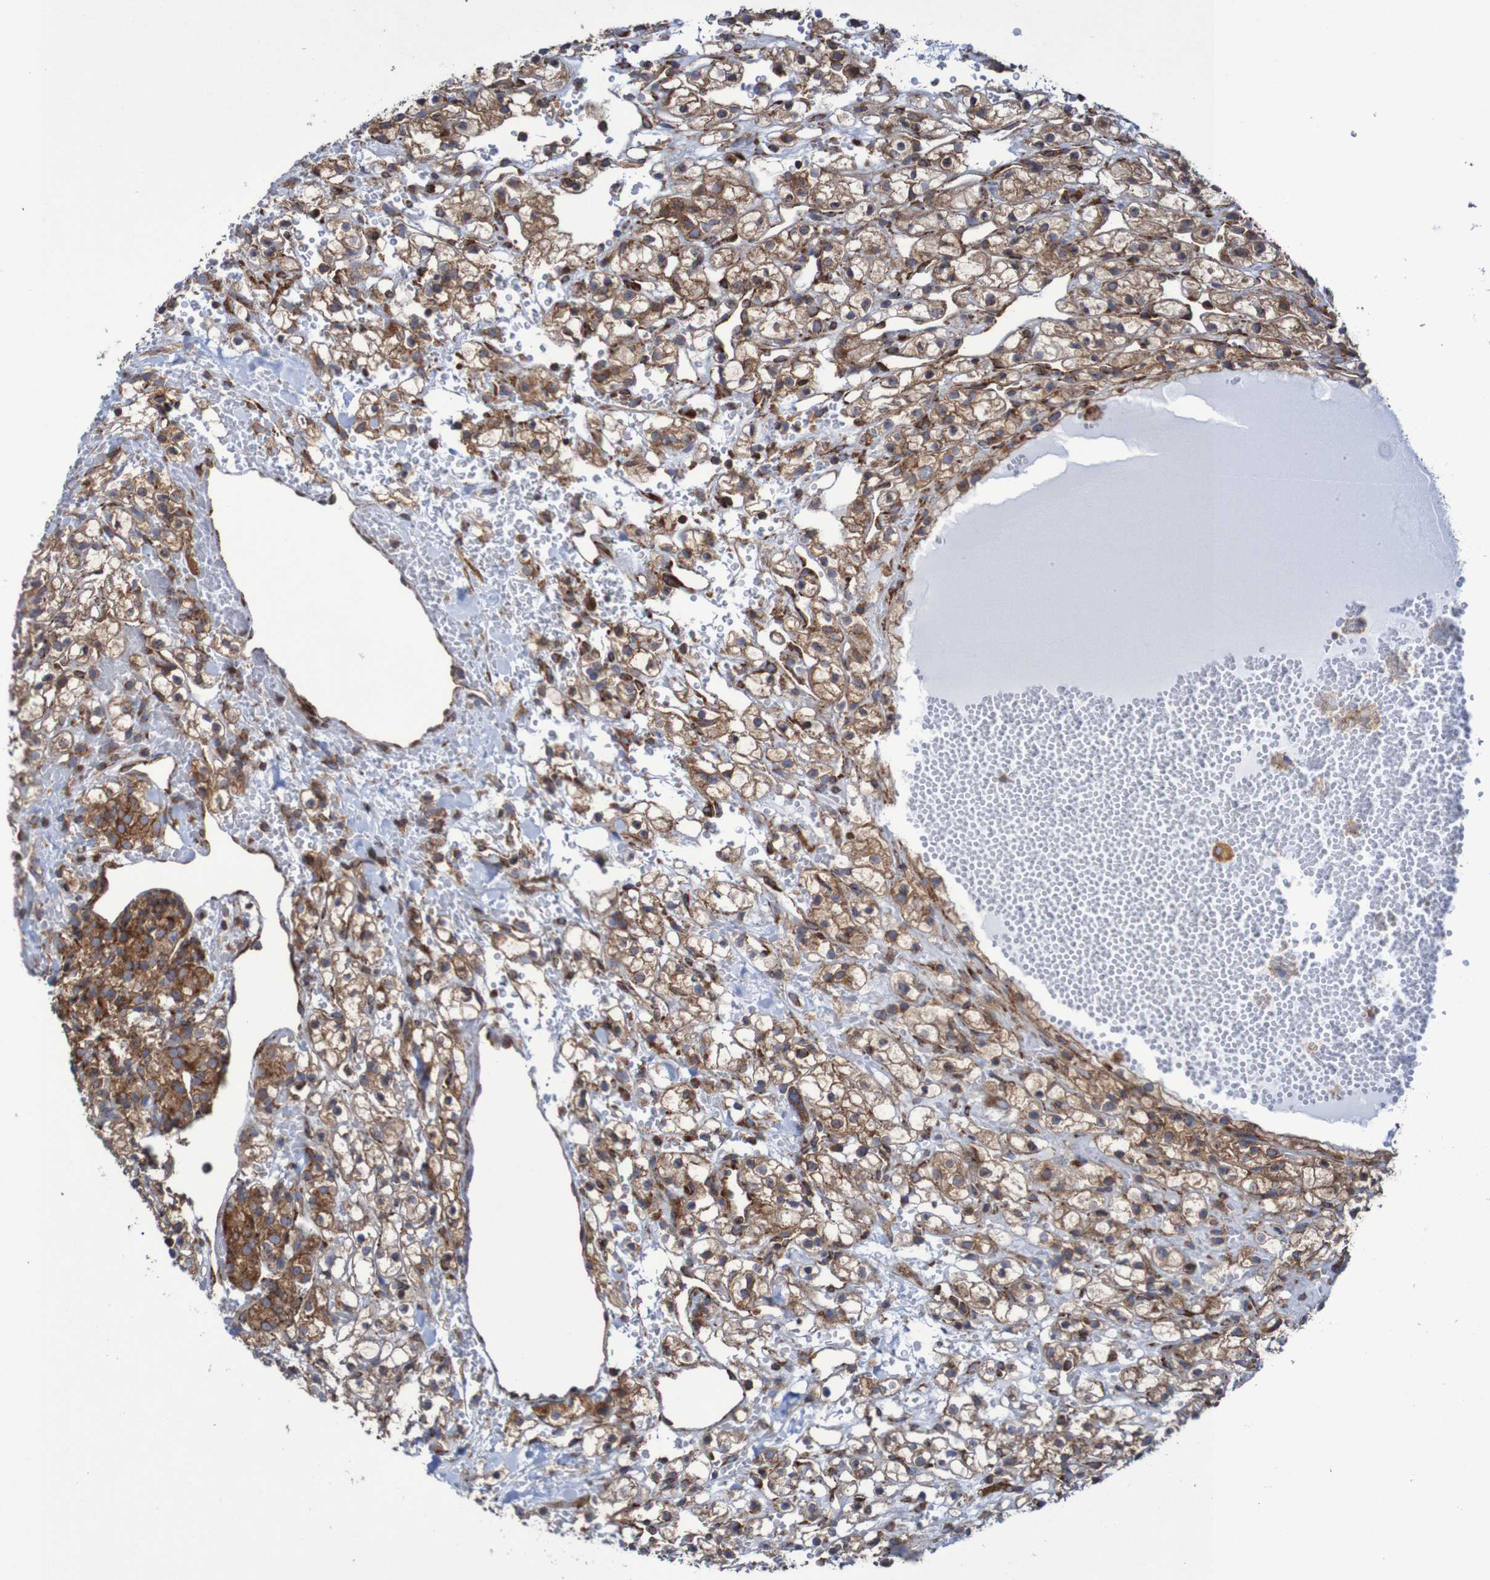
{"staining": {"intensity": "moderate", "quantity": ">75%", "location": "cytoplasmic/membranous"}, "tissue": "renal cancer", "cell_type": "Tumor cells", "image_type": "cancer", "snomed": [{"axis": "morphology", "description": "Adenocarcinoma, NOS"}, {"axis": "topography", "description": "Kidney"}], "caption": "This micrograph displays adenocarcinoma (renal) stained with IHC to label a protein in brown. The cytoplasmic/membranous of tumor cells show moderate positivity for the protein. Nuclei are counter-stained blue.", "gene": "FXR2", "patient": {"sex": "male", "age": 61}}